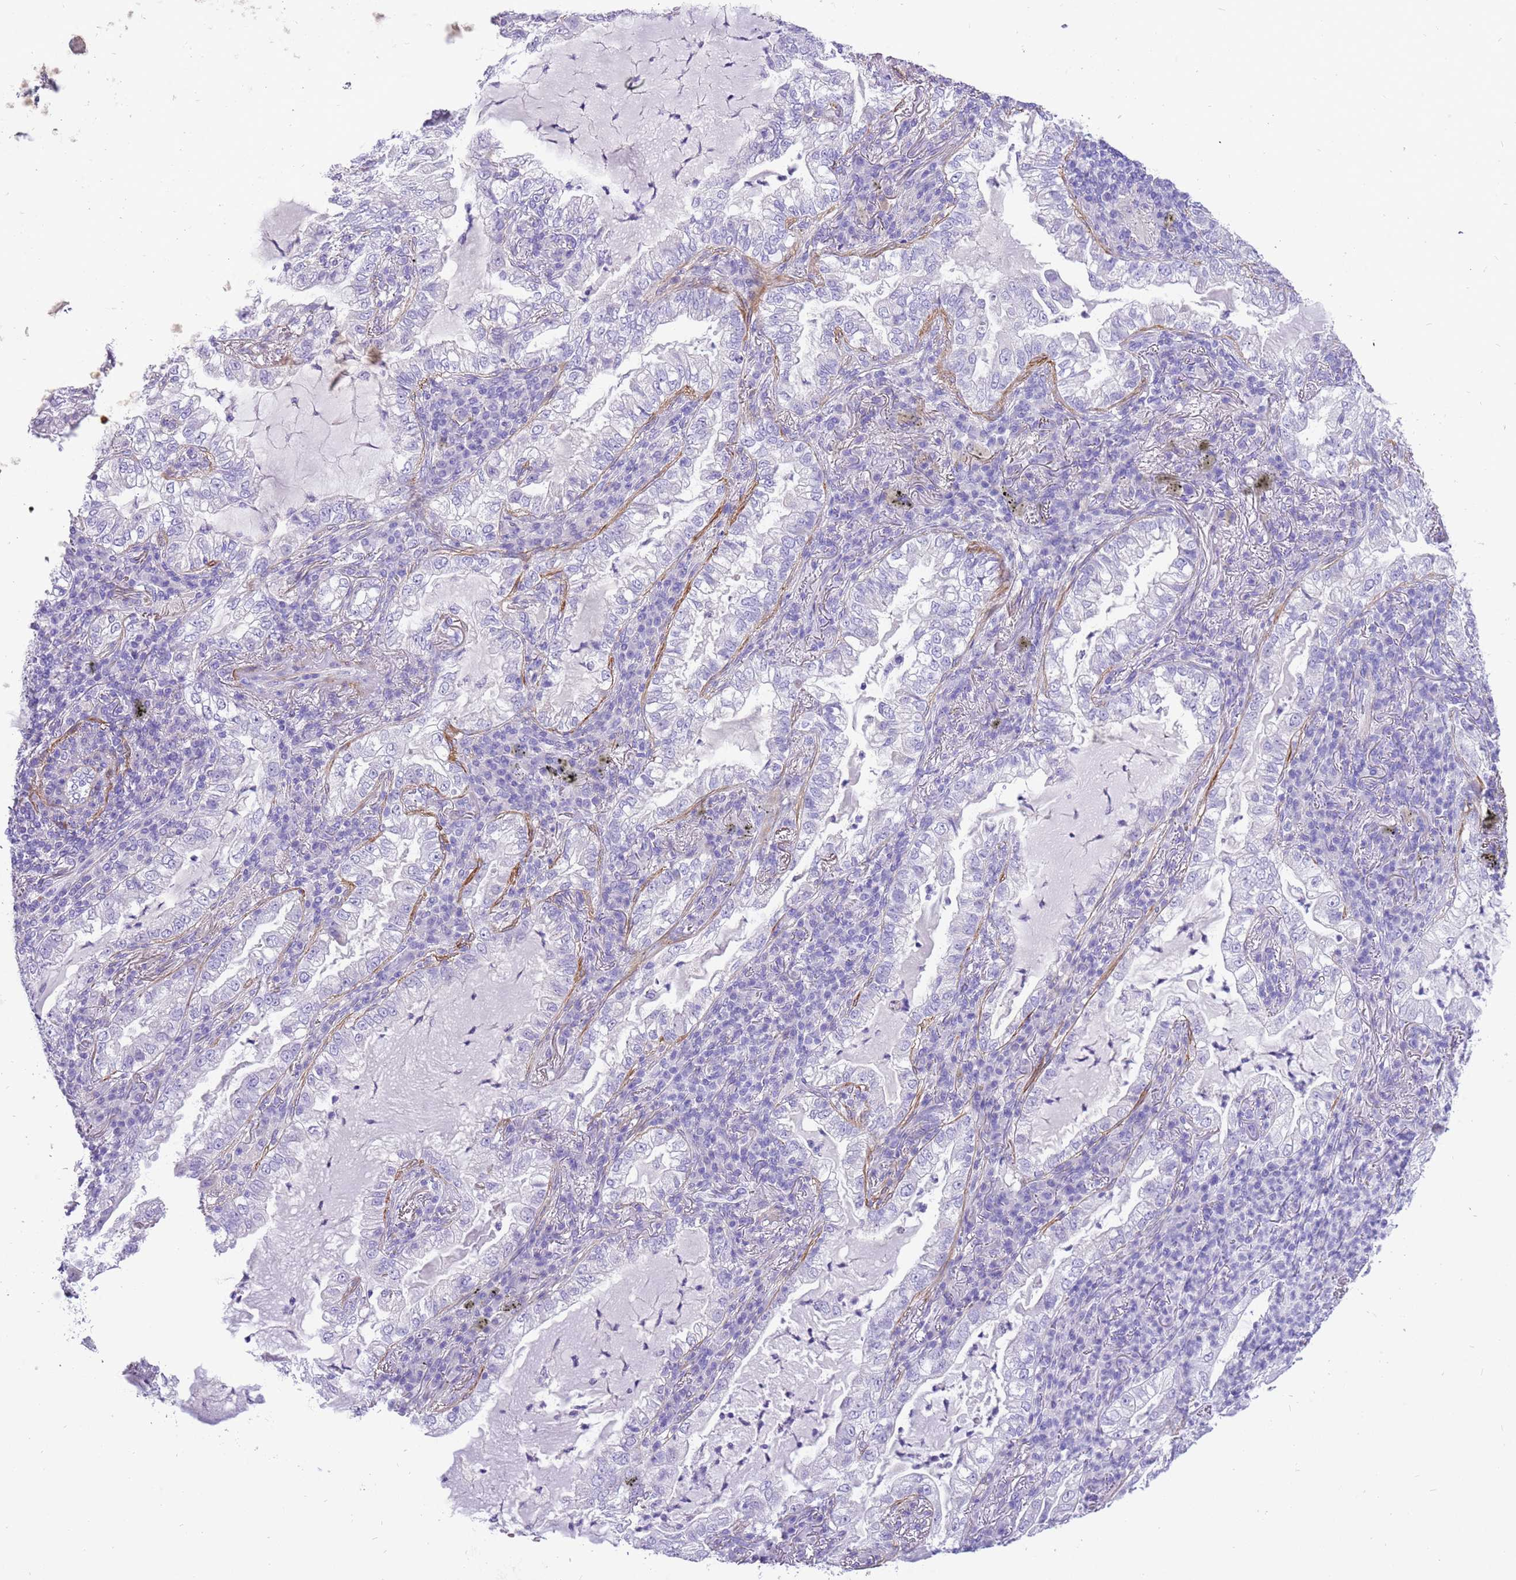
{"staining": {"intensity": "negative", "quantity": "none", "location": "none"}, "tissue": "lung cancer", "cell_type": "Tumor cells", "image_type": "cancer", "snomed": [{"axis": "morphology", "description": "Adenocarcinoma, NOS"}, {"axis": "topography", "description": "Lung"}], "caption": "An image of lung cancer stained for a protein shows no brown staining in tumor cells. The staining is performed using DAB brown chromogen with nuclei counter-stained in using hematoxylin.", "gene": "KBTBD3", "patient": {"sex": "female", "age": 73}}